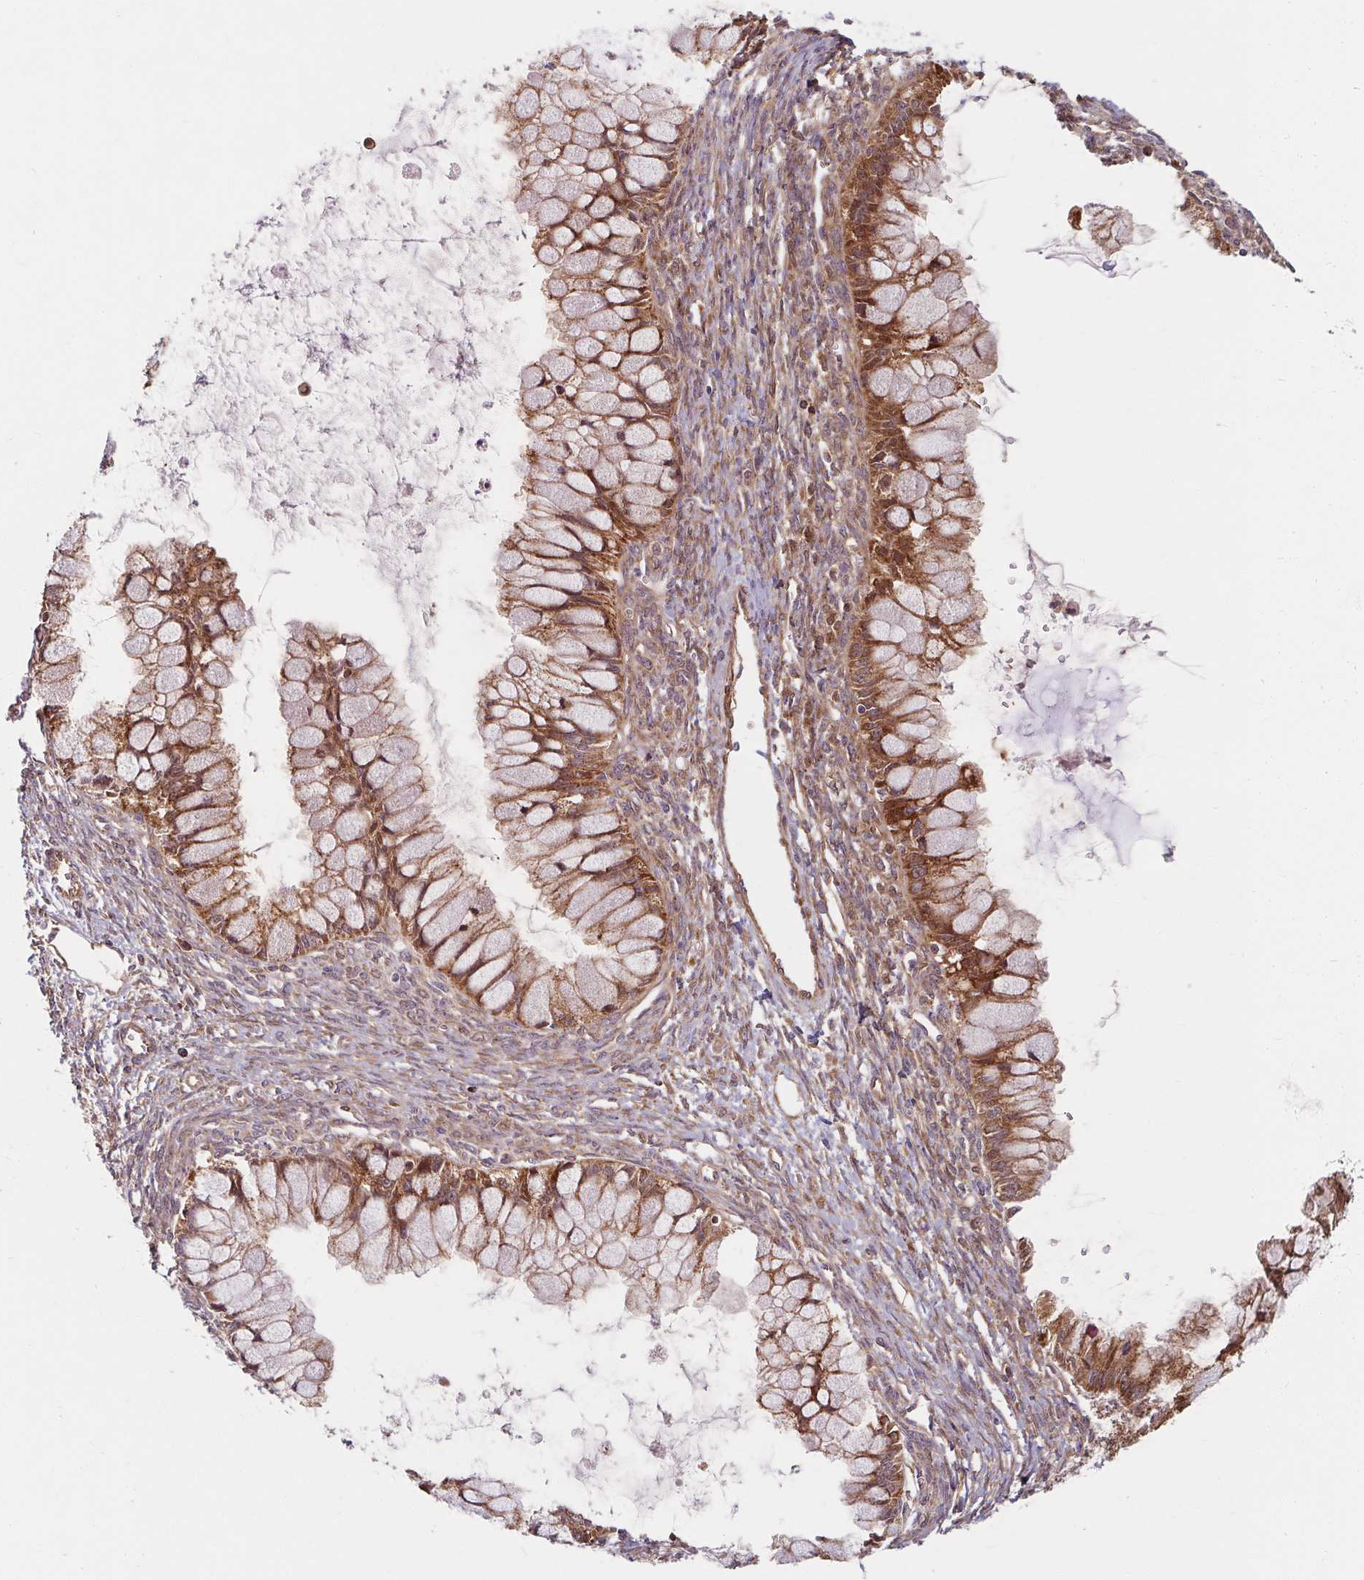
{"staining": {"intensity": "moderate", "quantity": ">75%", "location": "cytoplasmic/membranous"}, "tissue": "ovarian cancer", "cell_type": "Tumor cells", "image_type": "cancer", "snomed": [{"axis": "morphology", "description": "Cystadenocarcinoma, mucinous, NOS"}, {"axis": "topography", "description": "Ovary"}], "caption": "Ovarian cancer stained for a protein demonstrates moderate cytoplasmic/membranous positivity in tumor cells.", "gene": "BTF3", "patient": {"sex": "female", "age": 34}}